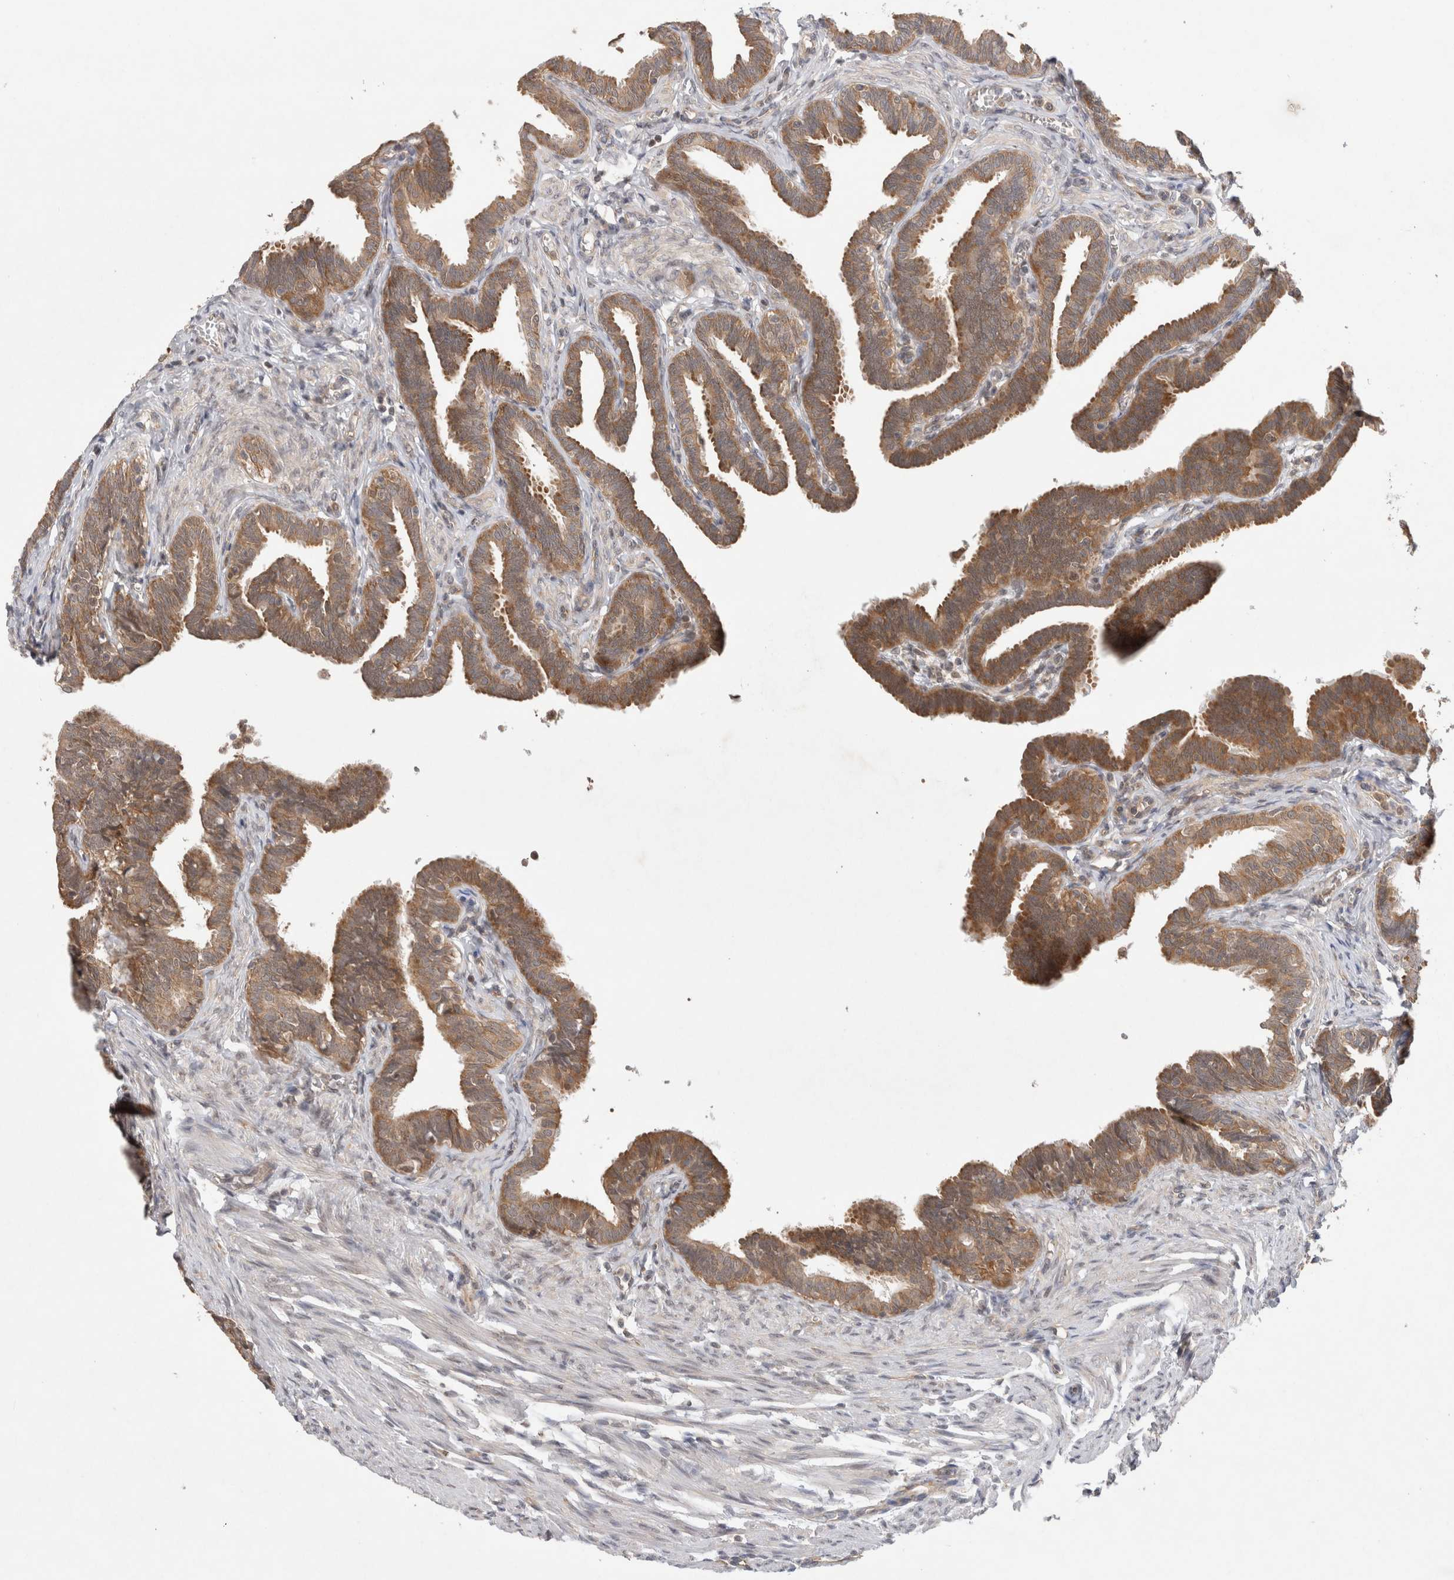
{"staining": {"intensity": "moderate", "quantity": ">75%", "location": "cytoplasmic/membranous"}, "tissue": "fallopian tube", "cell_type": "Glandular cells", "image_type": "normal", "snomed": [{"axis": "morphology", "description": "Normal tissue, NOS"}, {"axis": "topography", "description": "Fallopian tube"}, {"axis": "topography", "description": "Ovary"}], "caption": "This is a histology image of immunohistochemistry (IHC) staining of normal fallopian tube, which shows moderate staining in the cytoplasmic/membranous of glandular cells.", "gene": "EIF3E", "patient": {"sex": "female", "age": 23}}